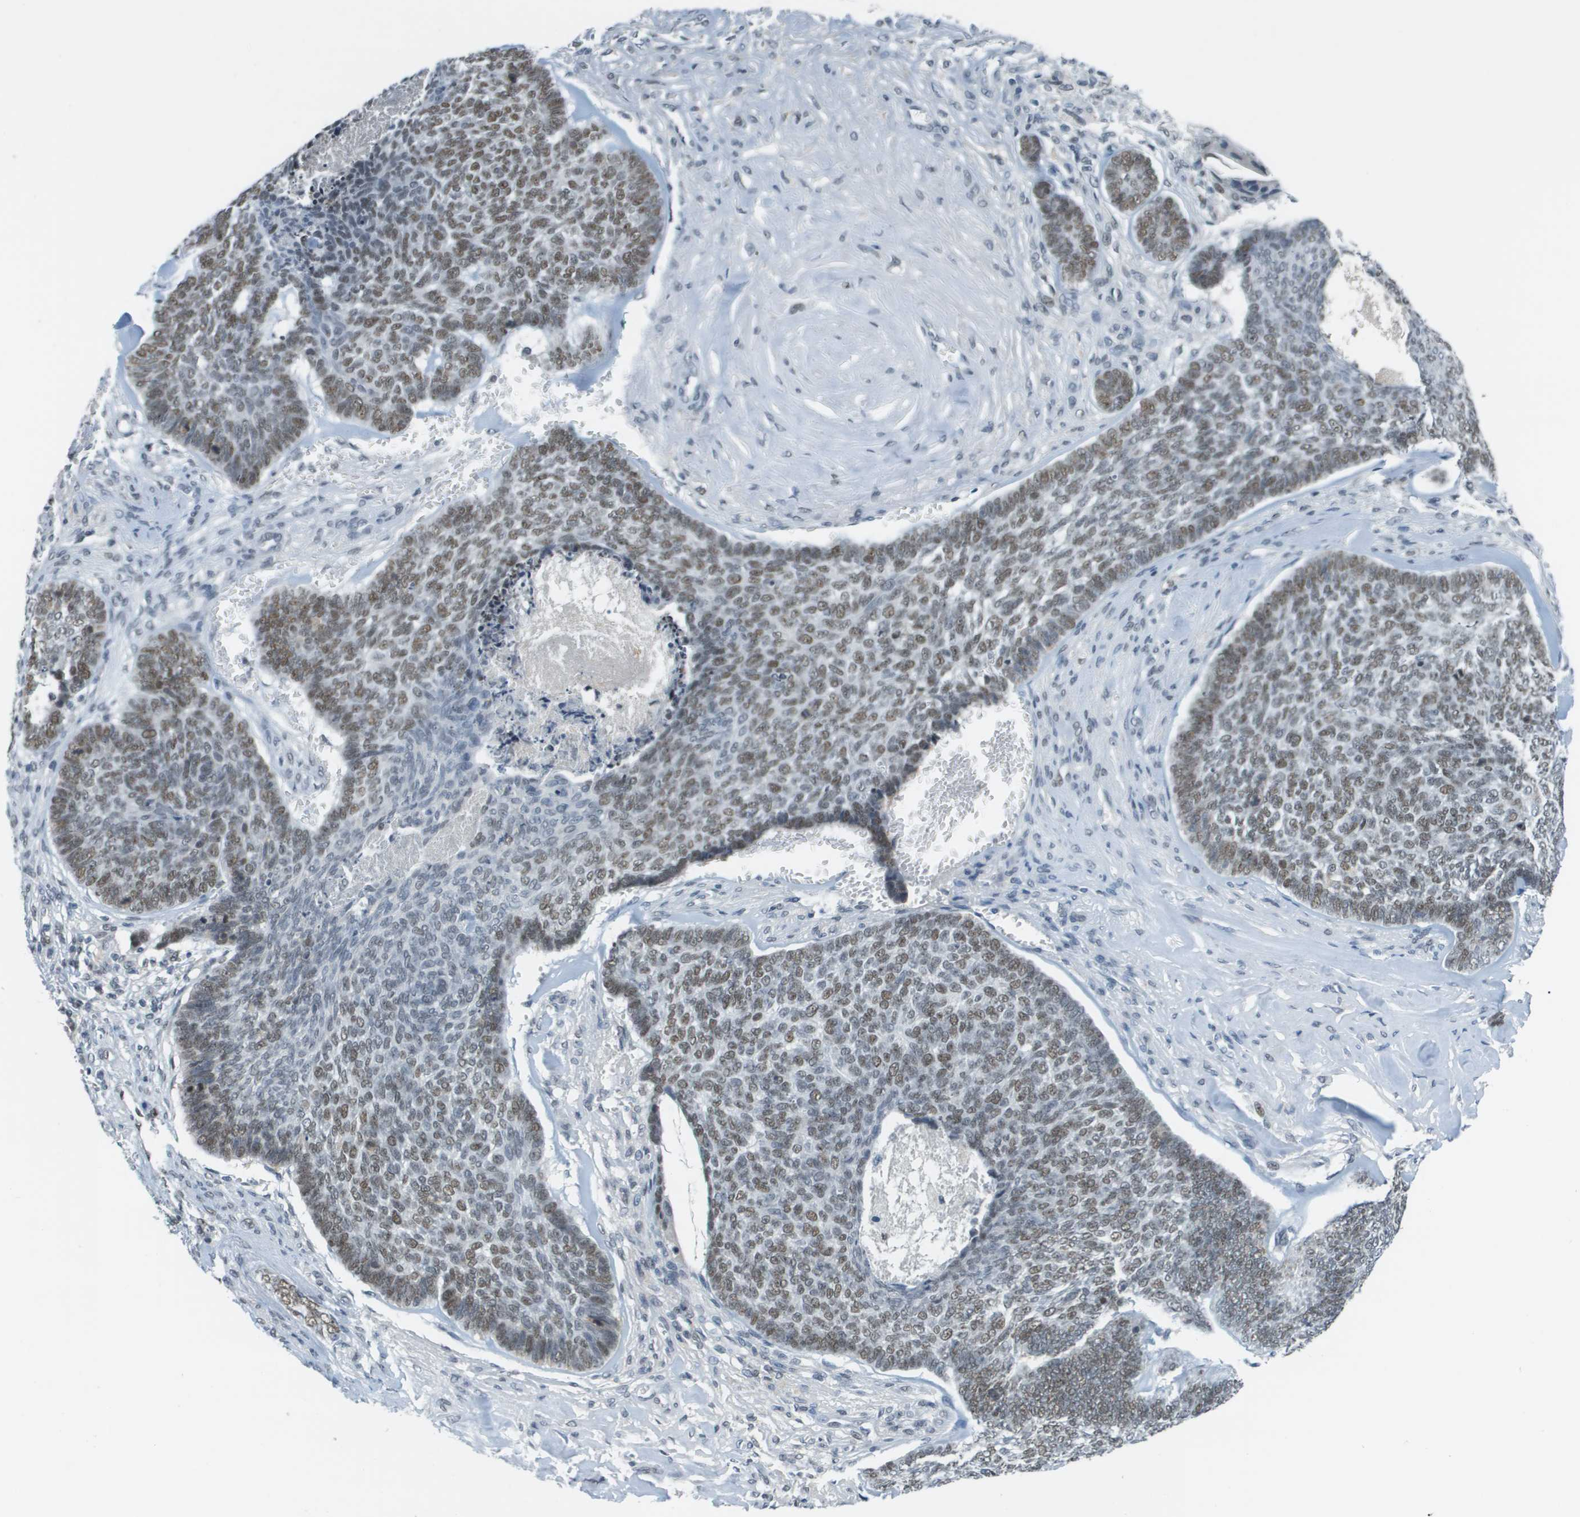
{"staining": {"intensity": "moderate", "quantity": ">75%", "location": "nuclear"}, "tissue": "skin cancer", "cell_type": "Tumor cells", "image_type": "cancer", "snomed": [{"axis": "morphology", "description": "Basal cell carcinoma"}, {"axis": "topography", "description": "Skin"}], "caption": "Skin cancer (basal cell carcinoma) stained with a brown dye shows moderate nuclear positive expression in approximately >75% of tumor cells.", "gene": "CBX5", "patient": {"sex": "male", "age": 84}}